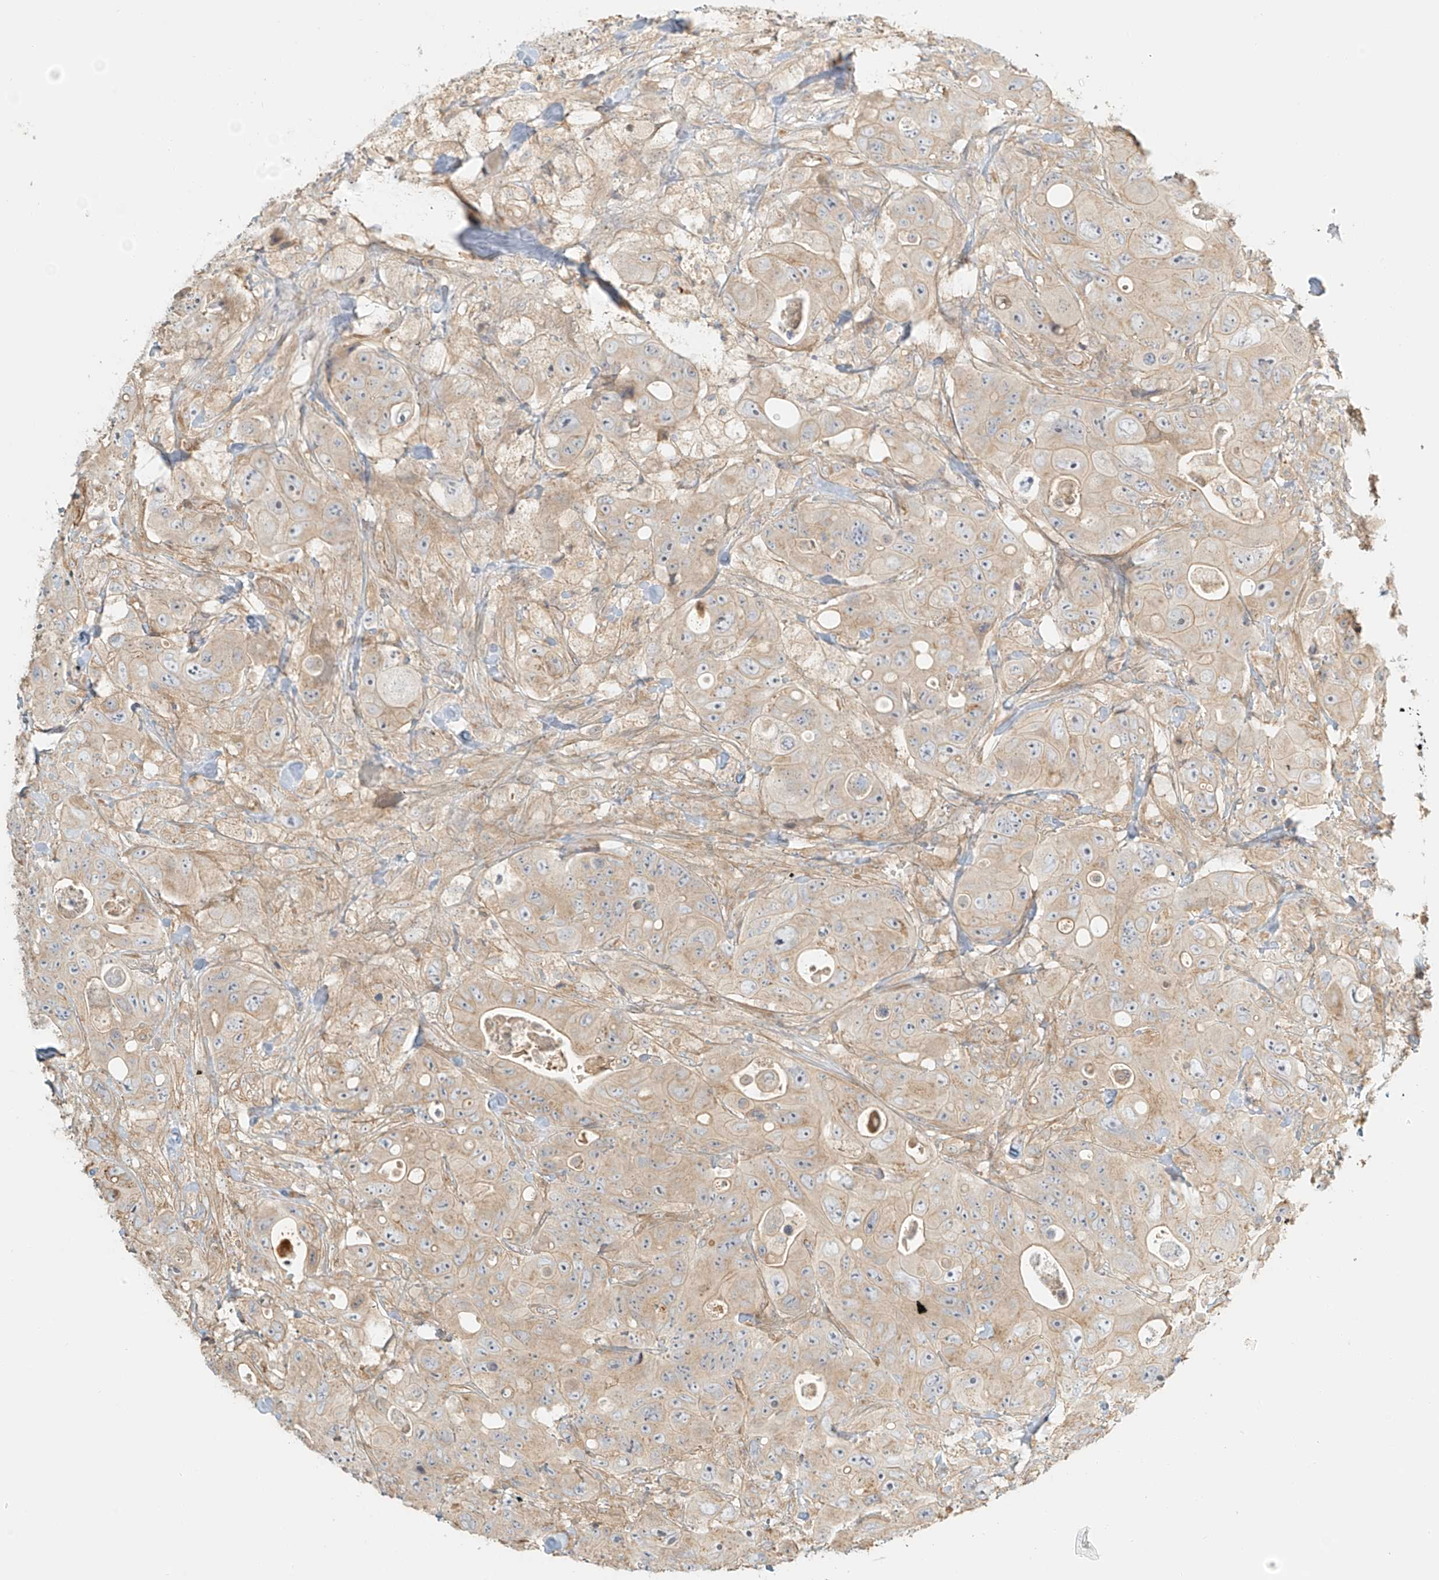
{"staining": {"intensity": "weak", "quantity": ">75%", "location": "cytoplasmic/membranous"}, "tissue": "colorectal cancer", "cell_type": "Tumor cells", "image_type": "cancer", "snomed": [{"axis": "morphology", "description": "Adenocarcinoma, NOS"}, {"axis": "topography", "description": "Colon"}], "caption": "Immunohistochemical staining of human adenocarcinoma (colorectal) demonstrates weak cytoplasmic/membranous protein staining in approximately >75% of tumor cells.", "gene": "UPK1B", "patient": {"sex": "female", "age": 46}}